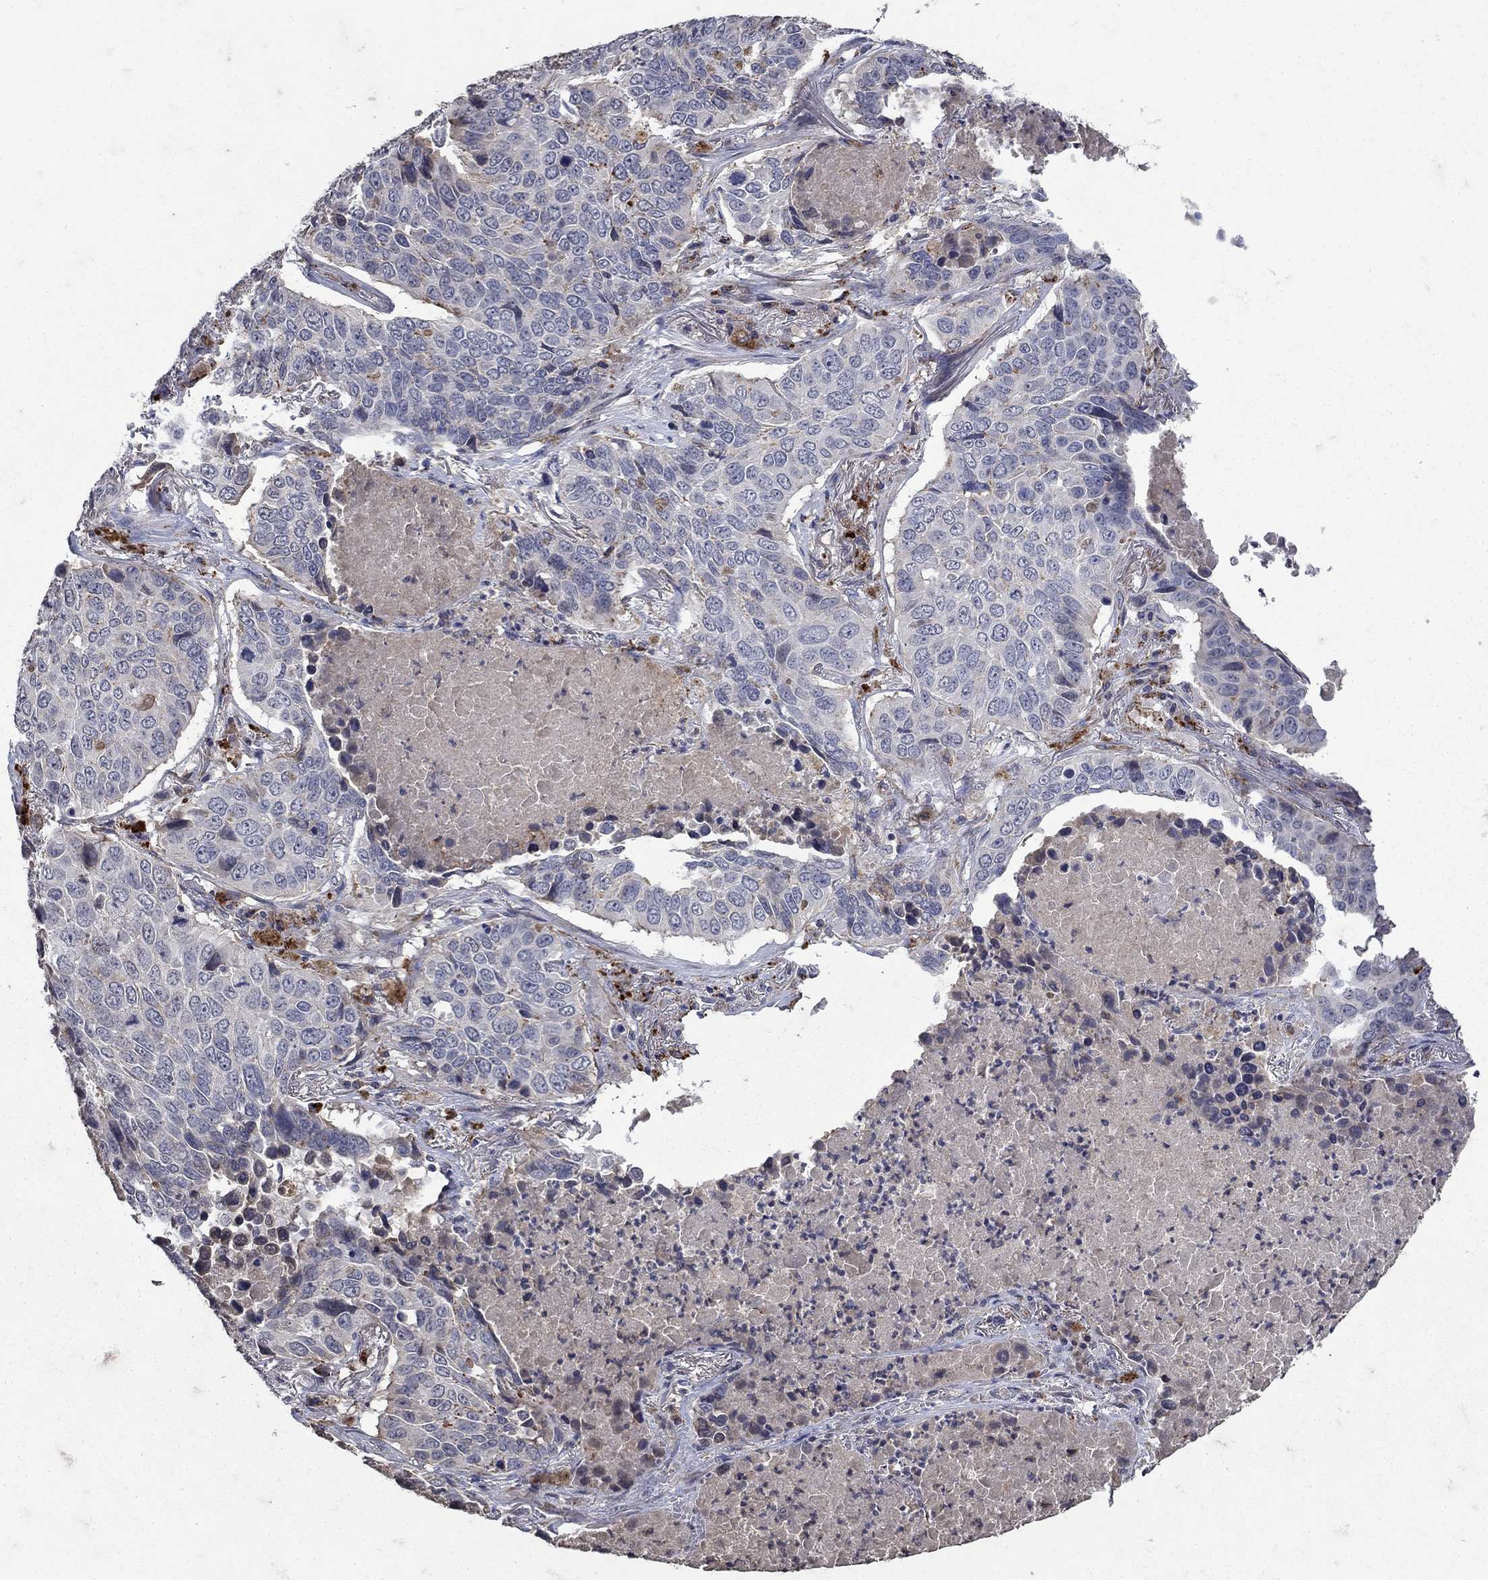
{"staining": {"intensity": "negative", "quantity": "none", "location": "none"}, "tissue": "lung cancer", "cell_type": "Tumor cells", "image_type": "cancer", "snomed": [{"axis": "morphology", "description": "Normal tissue, NOS"}, {"axis": "morphology", "description": "Squamous cell carcinoma, NOS"}, {"axis": "topography", "description": "Bronchus"}, {"axis": "topography", "description": "Lung"}], "caption": "The micrograph shows no staining of tumor cells in squamous cell carcinoma (lung).", "gene": "NPC2", "patient": {"sex": "male", "age": 64}}